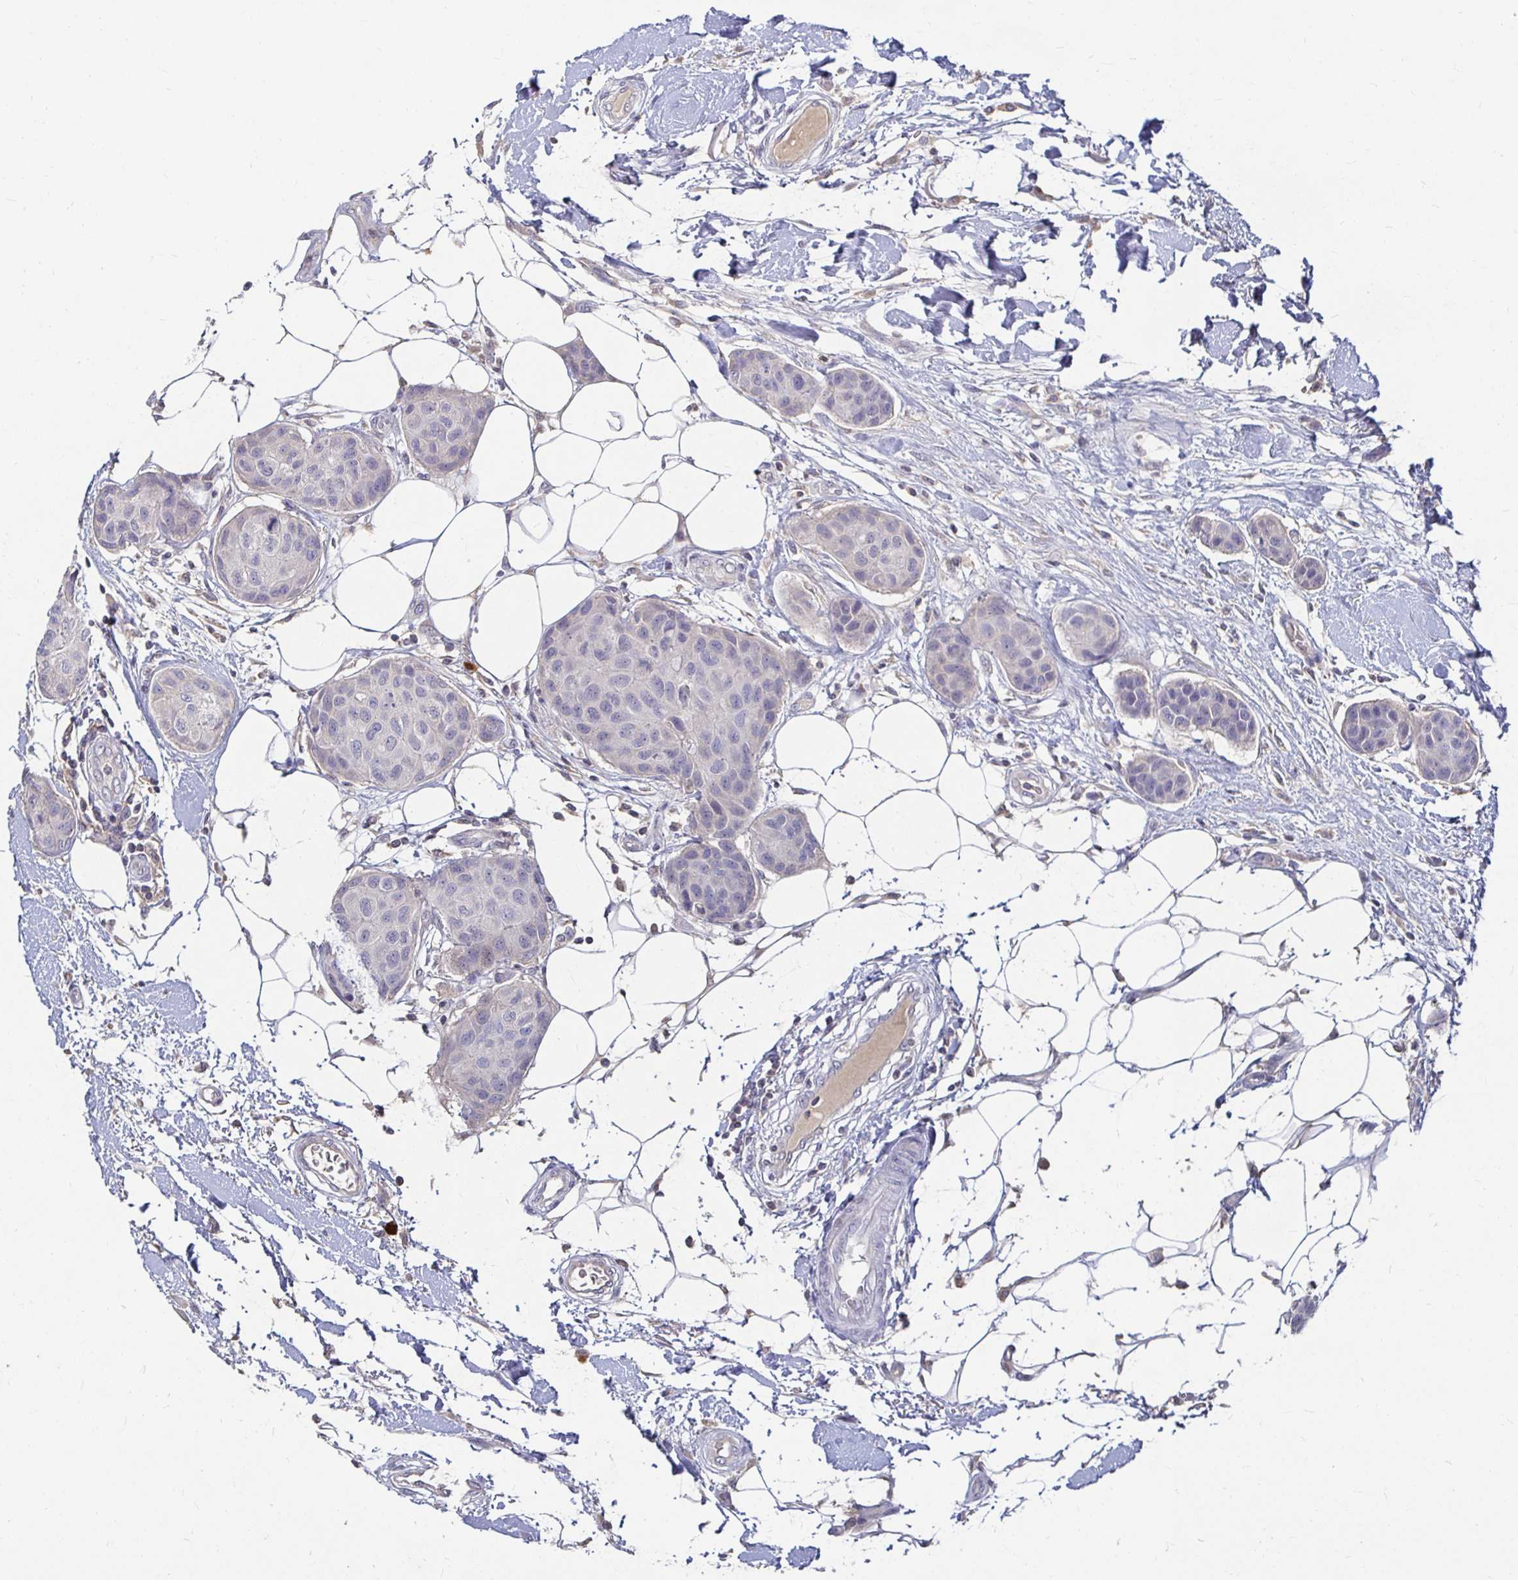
{"staining": {"intensity": "negative", "quantity": "none", "location": "none"}, "tissue": "breast cancer", "cell_type": "Tumor cells", "image_type": "cancer", "snomed": [{"axis": "morphology", "description": "Duct carcinoma"}, {"axis": "topography", "description": "Breast"}, {"axis": "topography", "description": "Lymph node"}], "caption": "This is a photomicrograph of immunohistochemistry staining of infiltrating ductal carcinoma (breast), which shows no expression in tumor cells.", "gene": "RNF144B", "patient": {"sex": "female", "age": 80}}